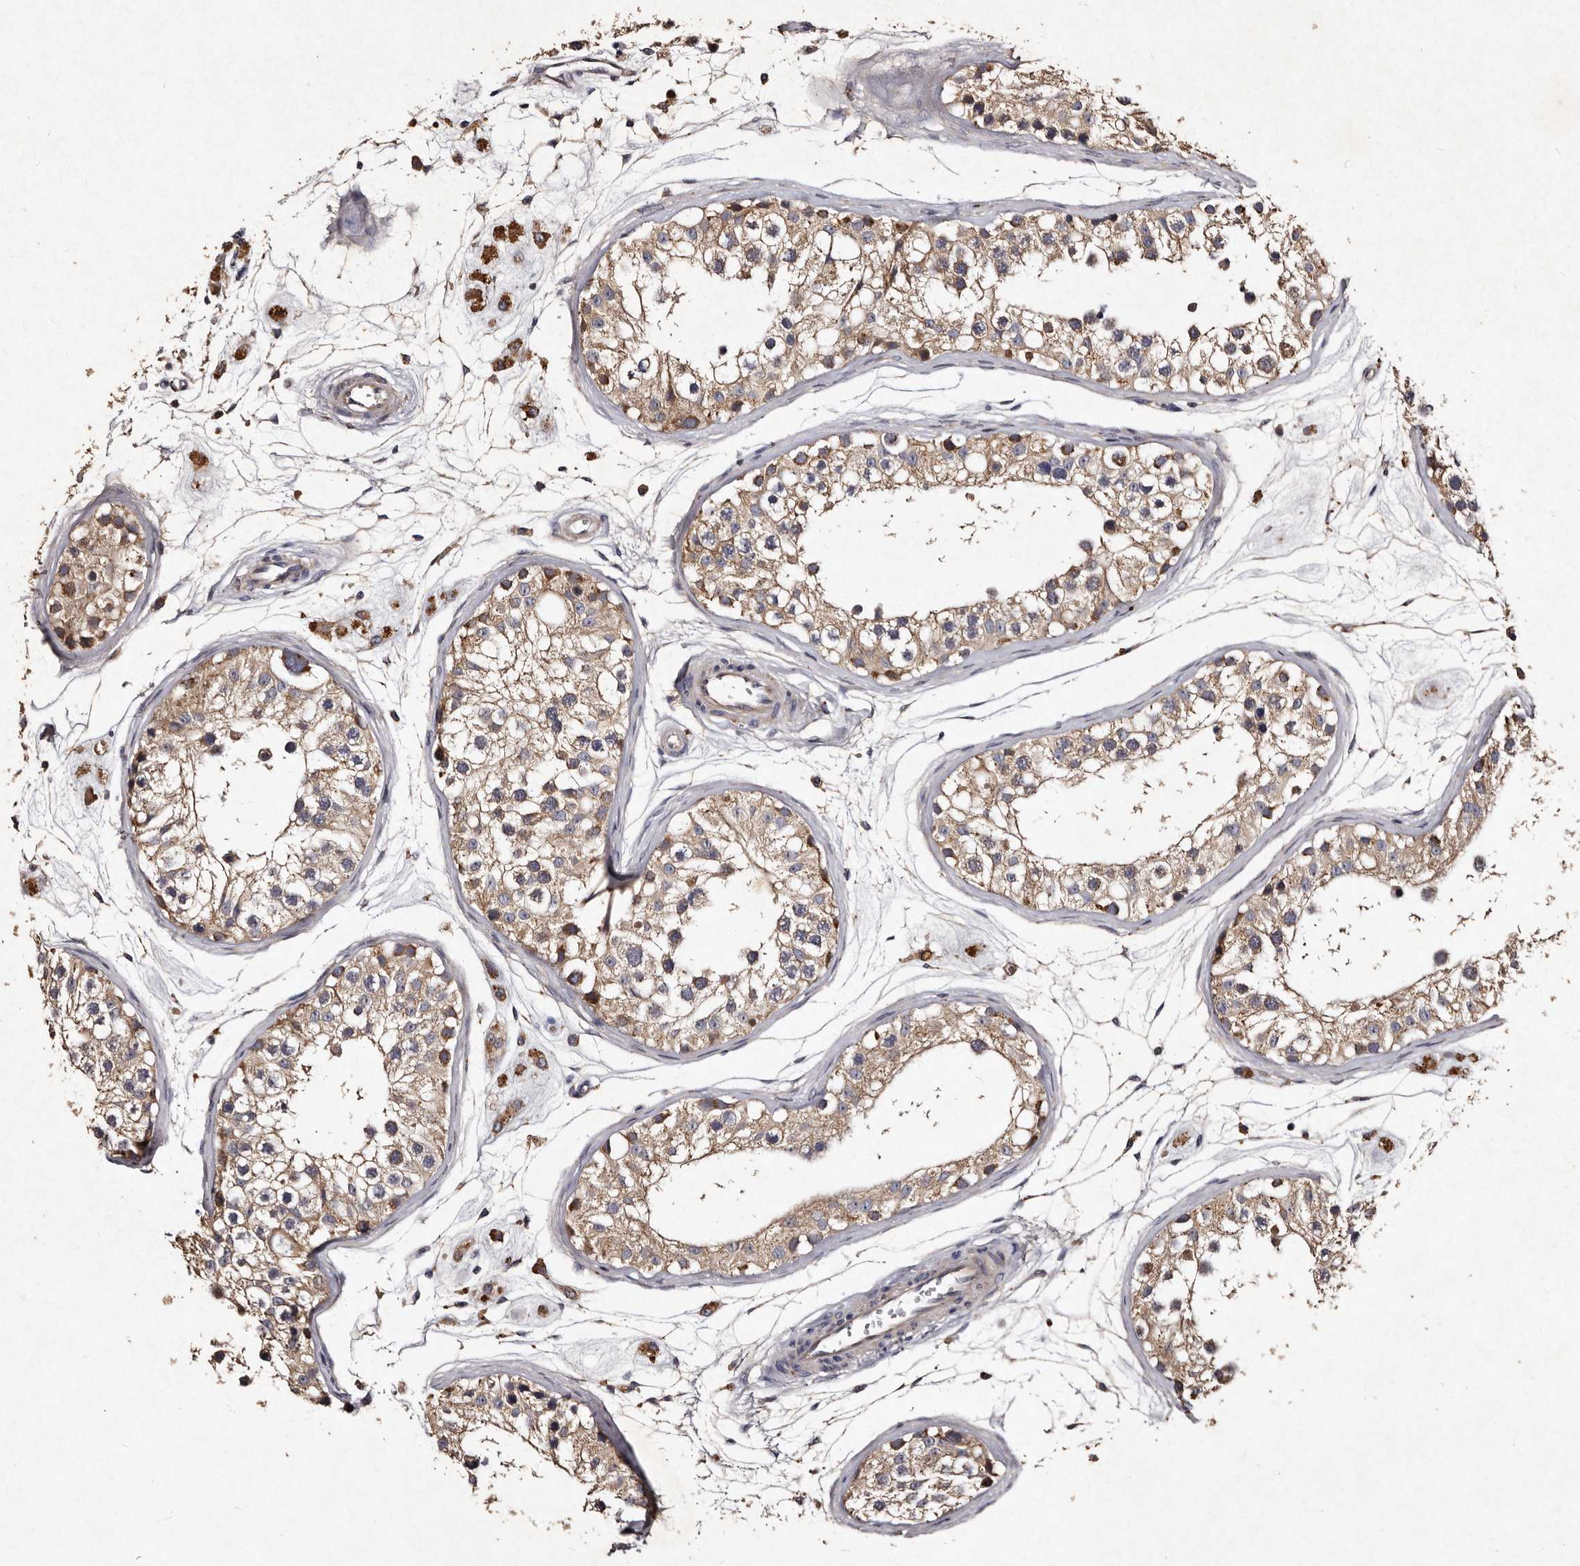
{"staining": {"intensity": "moderate", "quantity": ">75%", "location": "cytoplasmic/membranous"}, "tissue": "testis", "cell_type": "Cells in seminiferous ducts", "image_type": "normal", "snomed": [{"axis": "morphology", "description": "Normal tissue, NOS"}, {"axis": "morphology", "description": "Adenocarcinoma, metastatic, NOS"}, {"axis": "topography", "description": "Testis"}], "caption": "Immunohistochemical staining of benign testis shows >75% levels of moderate cytoplasmic/membranous protein positivity in approximately >75% of cells in seminiferous ducts. The staining is performed using DAB brown chromogen to label protein expression. The nuclei are counter-stained blue using hematoxylin.", "gene": "TFB1M", "patient": {"sex": "male", "age": 26}}